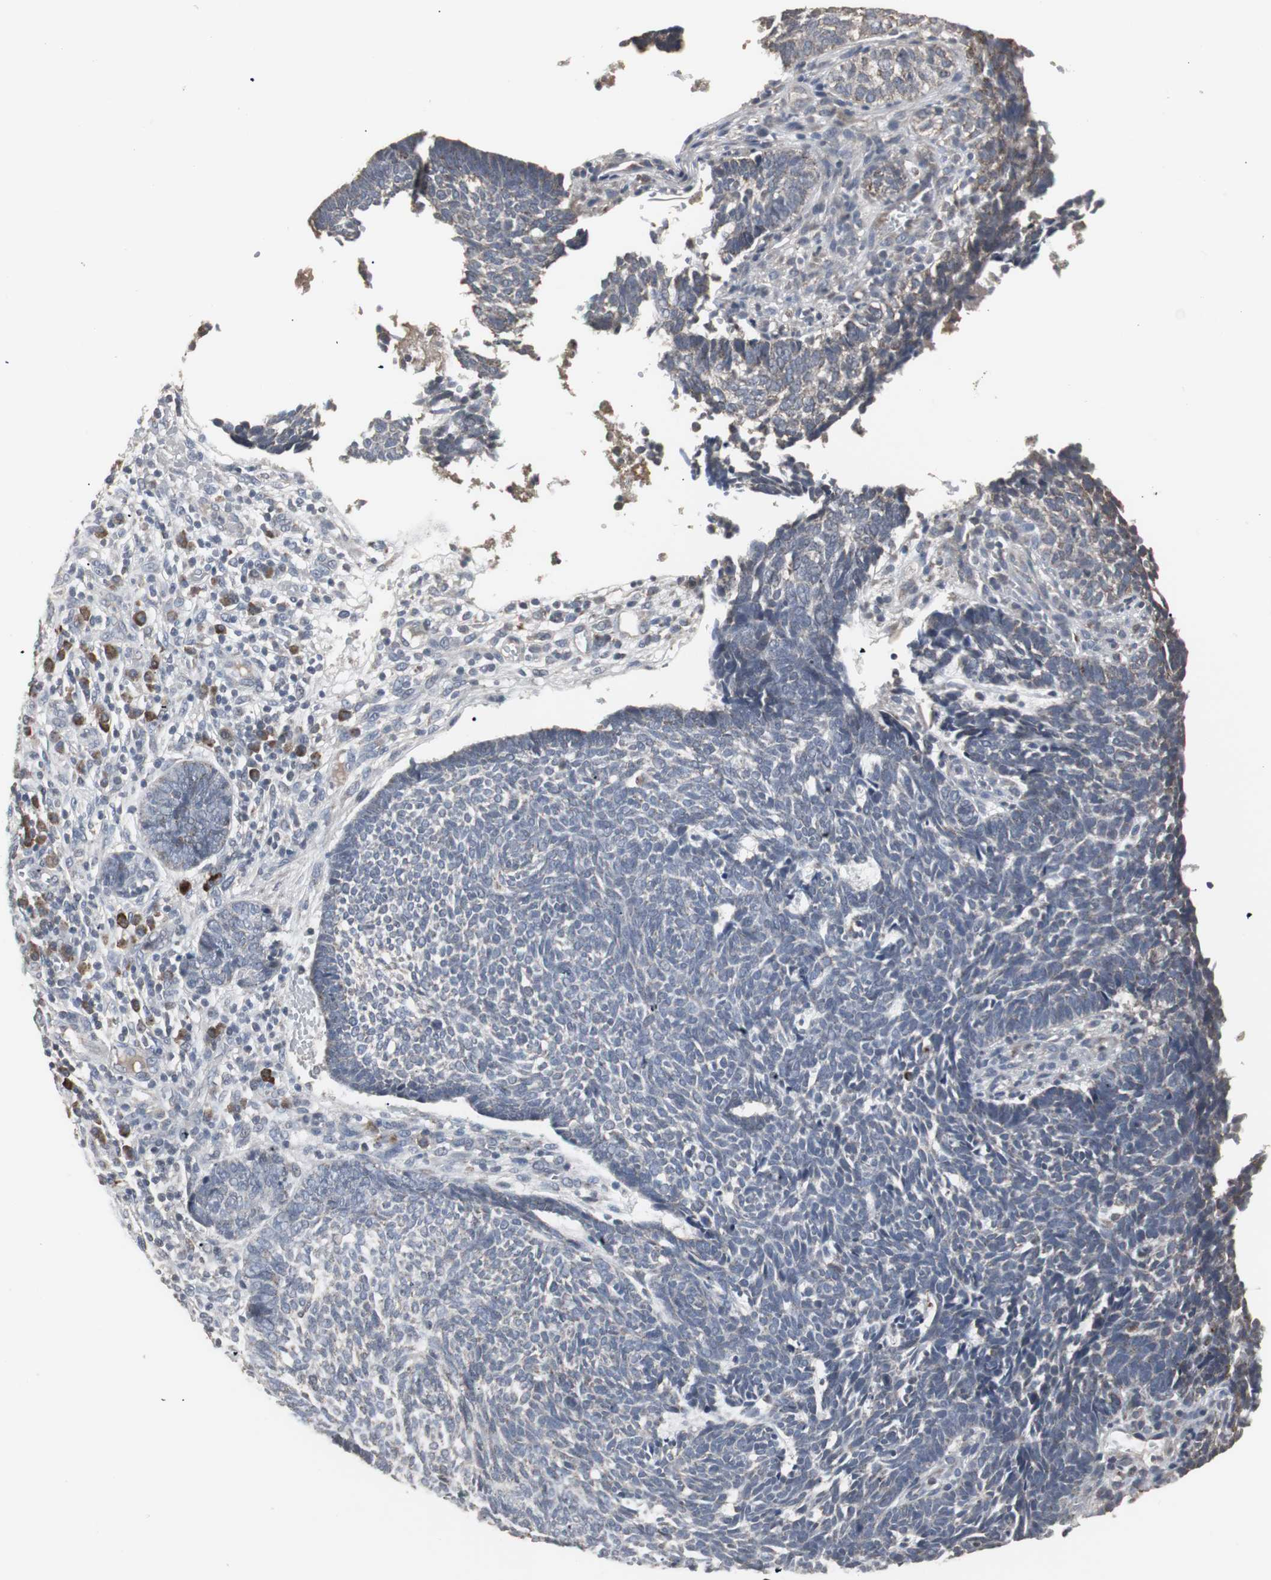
{"staining": {"intensity": "negative", "quantity": "none", "location": "none"}, "tissue": "skin cancer", "cell_type": "Tumor cells", "image_type": "cancer", "snomed": [{"axis": "morphology", "description": "Normal tissue, NOS"}, {"axis": "morphology", "description": "Basal cell carcinoma"}, {"axis": "topography", "description": "Skin"}], "caption": "Tumor cells are negative for brown protein staining in skin cancer.", "gene": "ACAA1", "patient": {"sex": "male", "age": 87}}